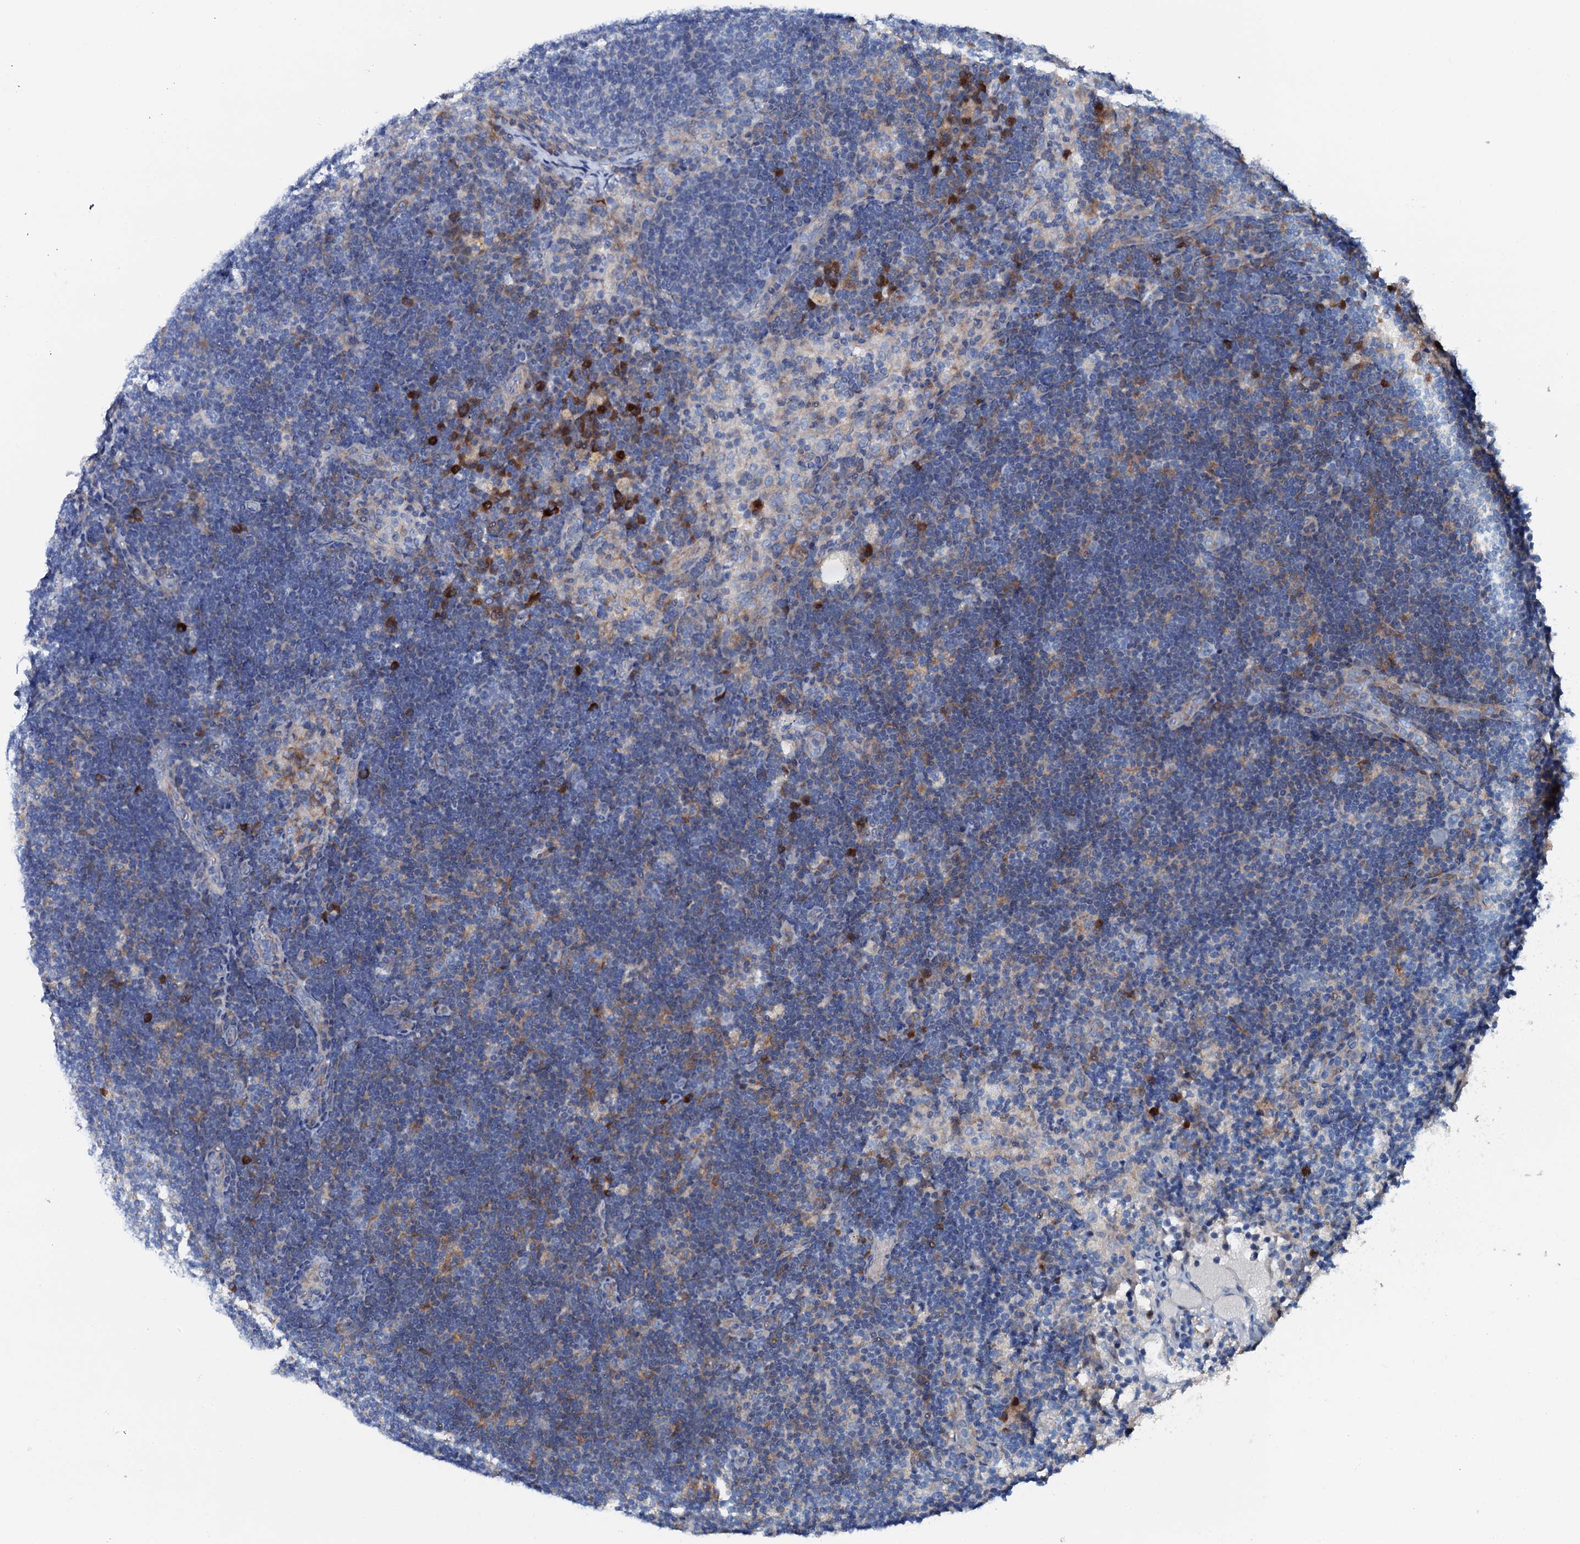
{"staining": {"intensity": "moderate", "quantity": "<25%", "location": "cytoplasmic/membranous"}, "tissue": "lymph node", "cell_type": "Germinal center cells", "image_type": "normal", "snomed": [{"axis": "morphology", "description": "Normal tissue, NOS"}, {"axis": "topography", "description": "Lymph node"}], "caption": "IHC (DAB) staining of normal human lymph node reveals moderate cytoplasmic/membranous protein expression in about <25% of germinal center cells. The staining was performed using DAB (3,3'-diaminobenzidine) to visualize the protein expression in brown, while the nuclei were stained in blue with hematoxylin (Magnification: 20x).", "gene": "GFOD2", "patient": {"sex": "female", "age": 70}}